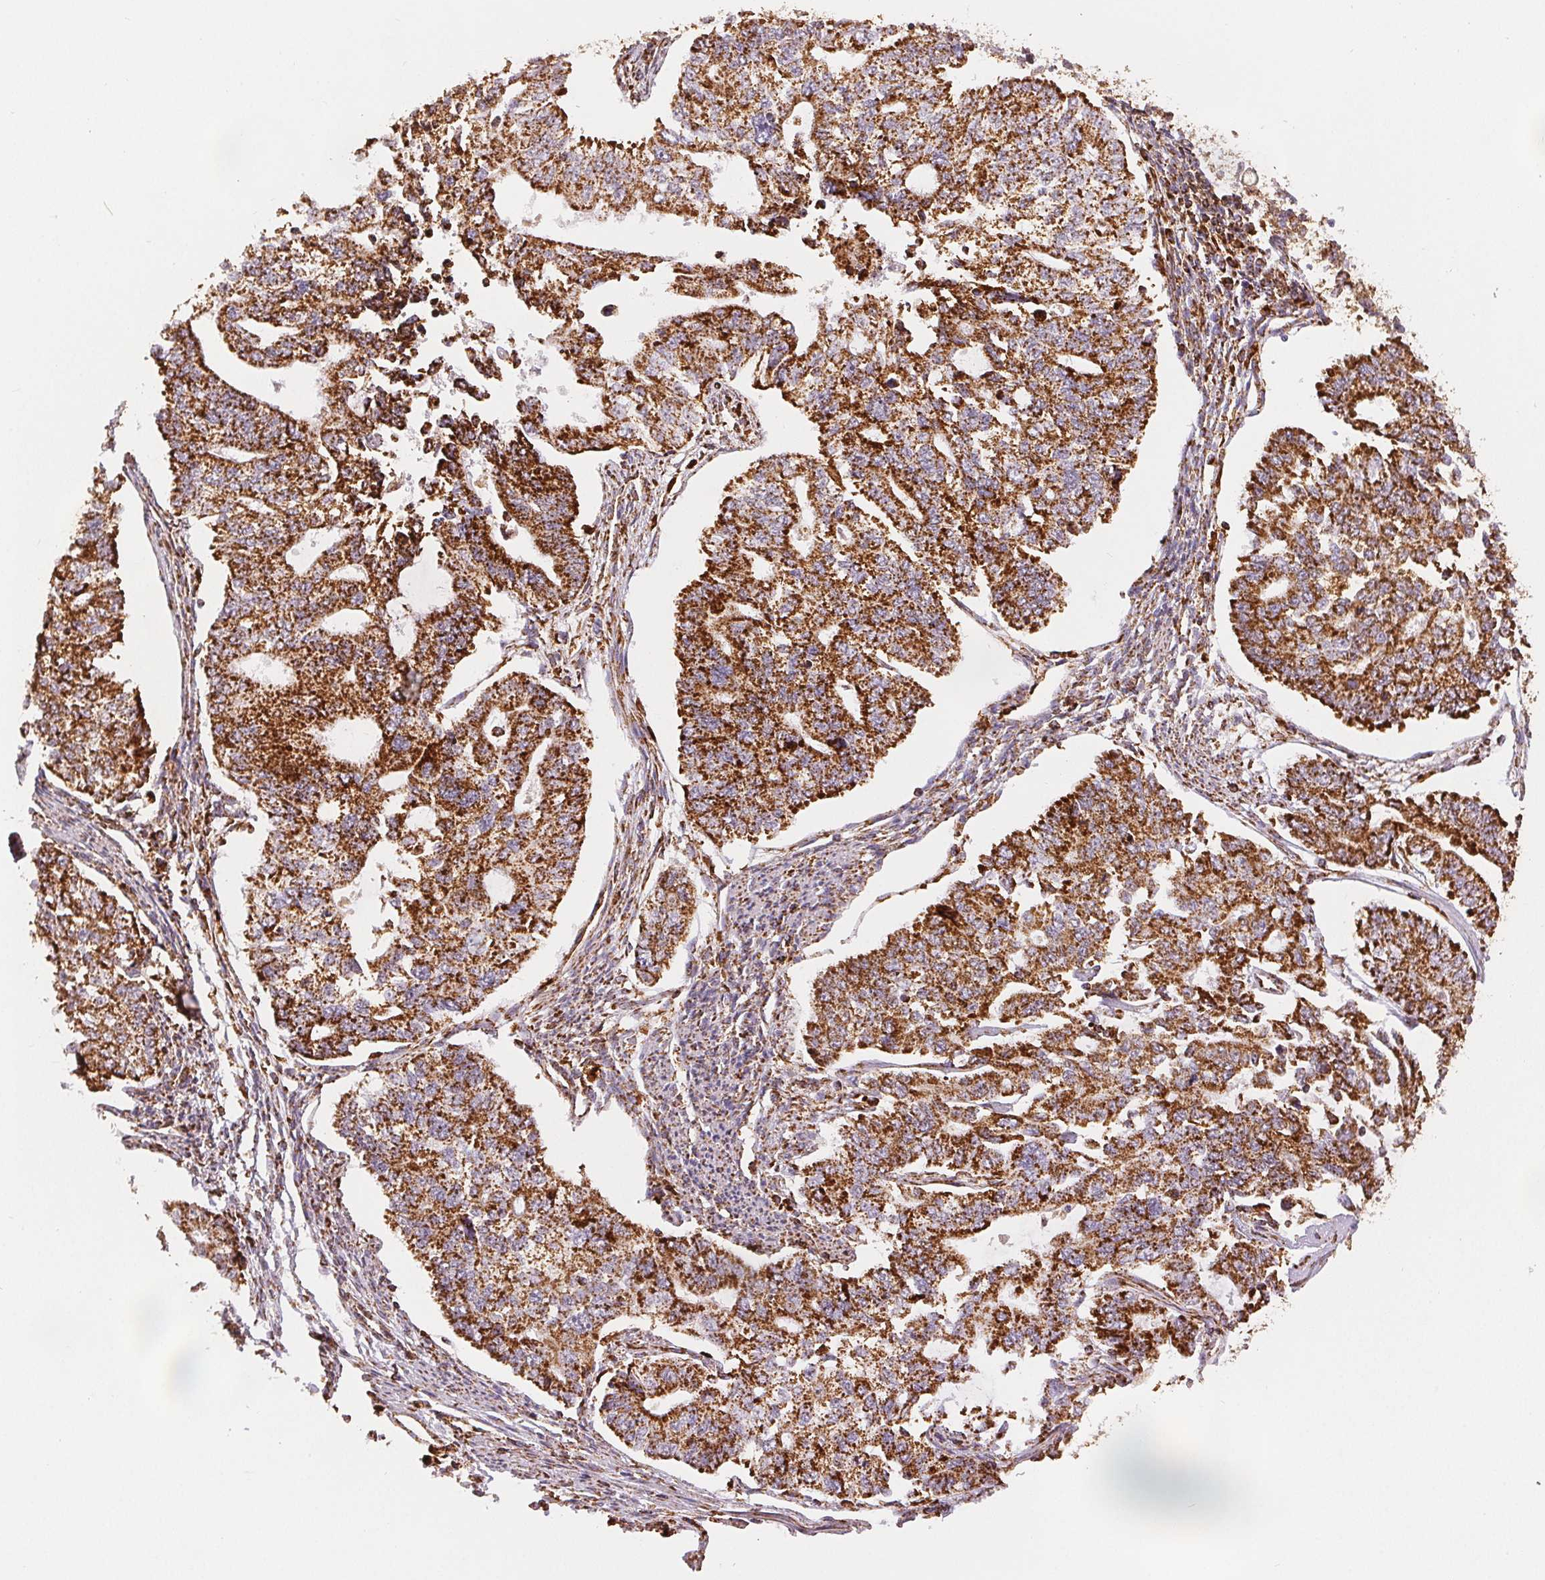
{"staining": {"intensity": "strong", "quantity": ">75%", "location": "cytoplasmic/membranous"}, "tissue": "endometrial cancer", "cell_type": "Tumor cells", "image_type": "cancer", "snomed": [{"axis": "morphology", "description": "Adenocarcinoma, NOS"}, {"axis": "topography", "description": "Uterus"}], "caption": "A high-resolution photomicrograph shows immunohistochemistry staining of endometrial cancer (adenocarcinoma), which exhibits strong cytoplasmic/membranous expression in approximately >75% of tumor cells.", "gene": "SDHB", "patient": {"sex": "female", "age": 59}}